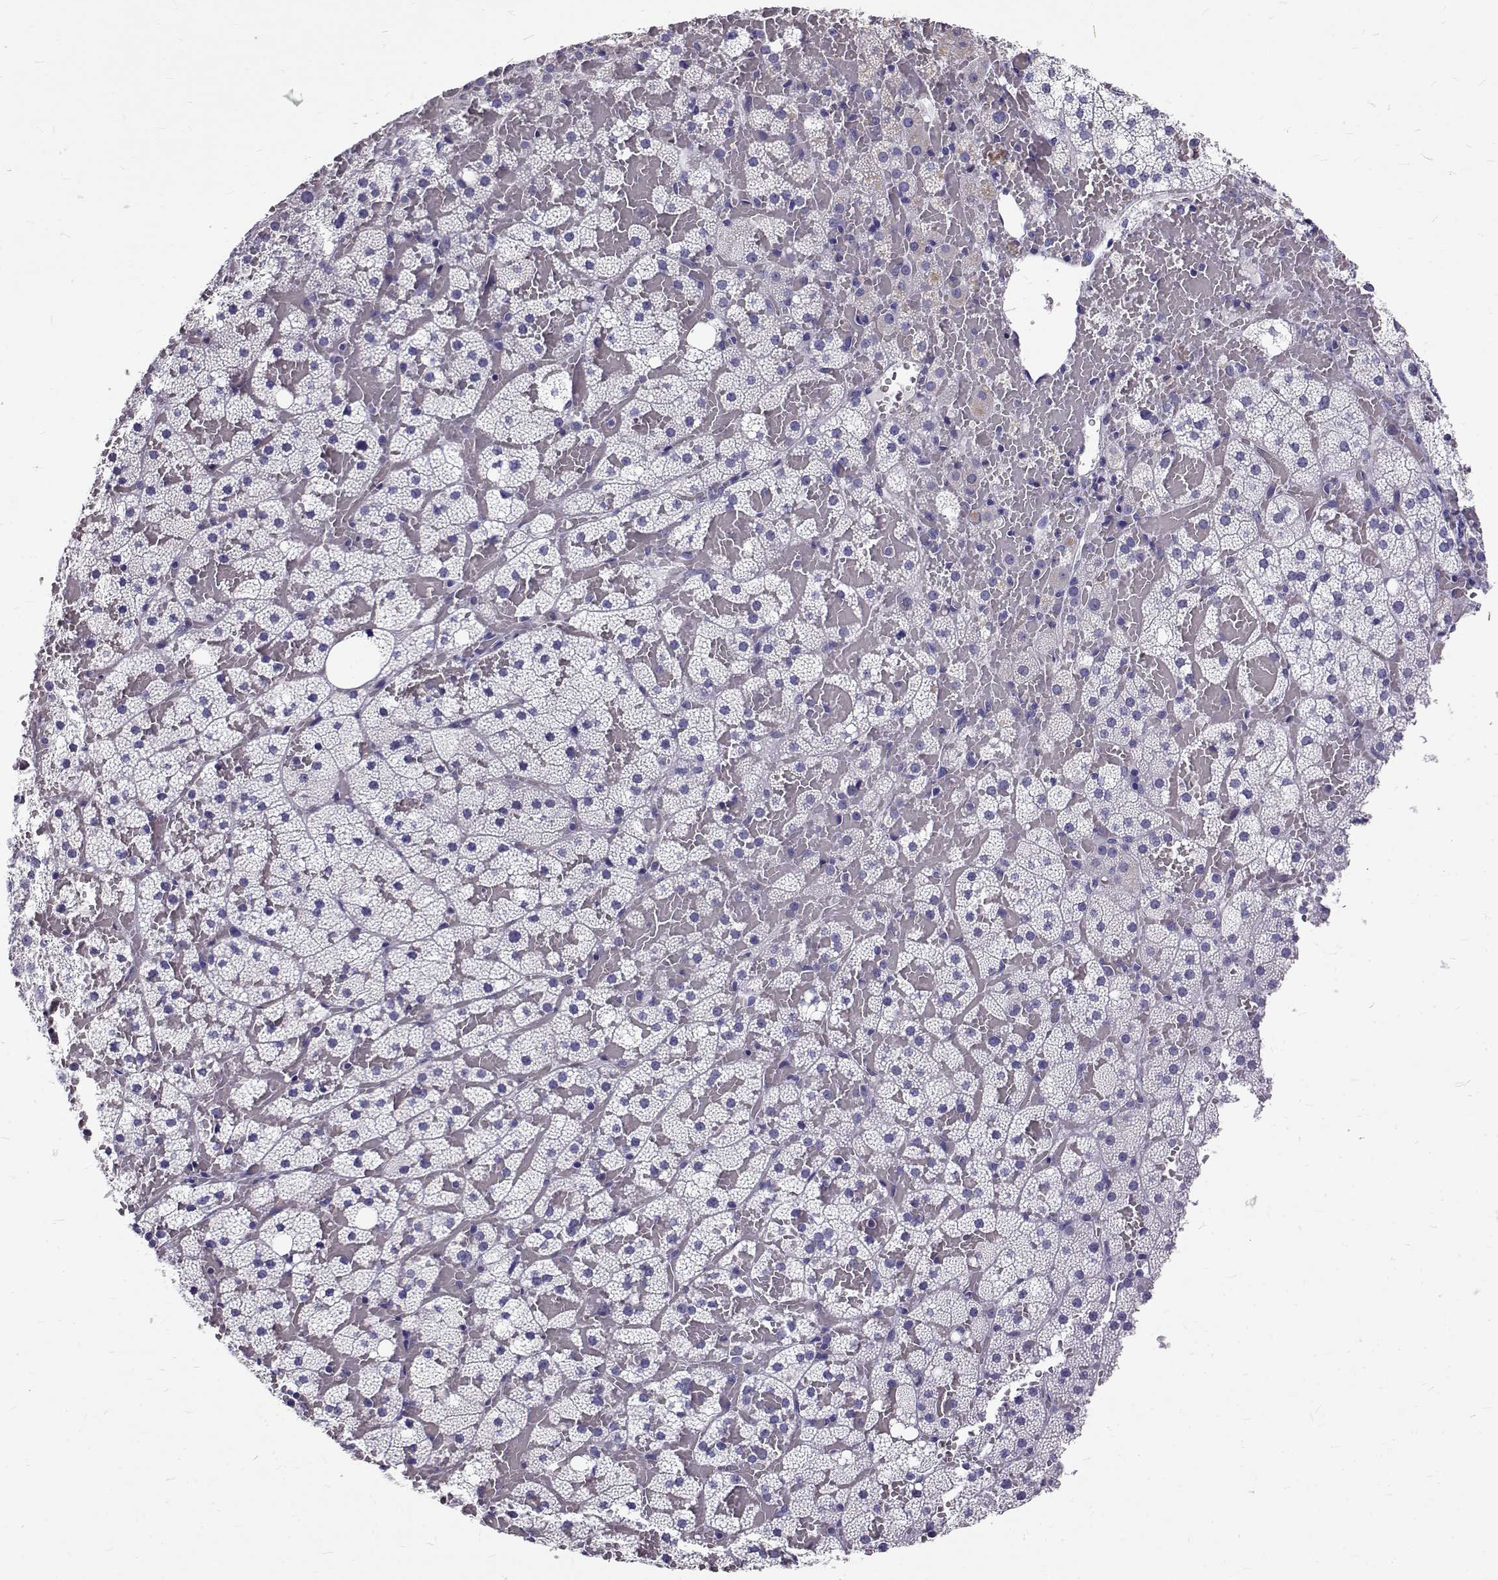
{"staining": {"intensity": "negative", "quantity": "none", "location": "none"}, "tissue": "adrenal gland", "cell_type": "Glandular cells", "image_type": "normal", "snomed": [{"axis": "morphology", "description": "Normal tissue, NOS"}, {"axis": "topography", "description": "Adrenal gland"}], "caption": "IHC photomicrograph of unremarkable human adrenal gland stained for a protein (brown), which demonstrates no staining in glandular cells.", "gene": "IGSF1", "patient": {"sex": "male", "age": 53}}